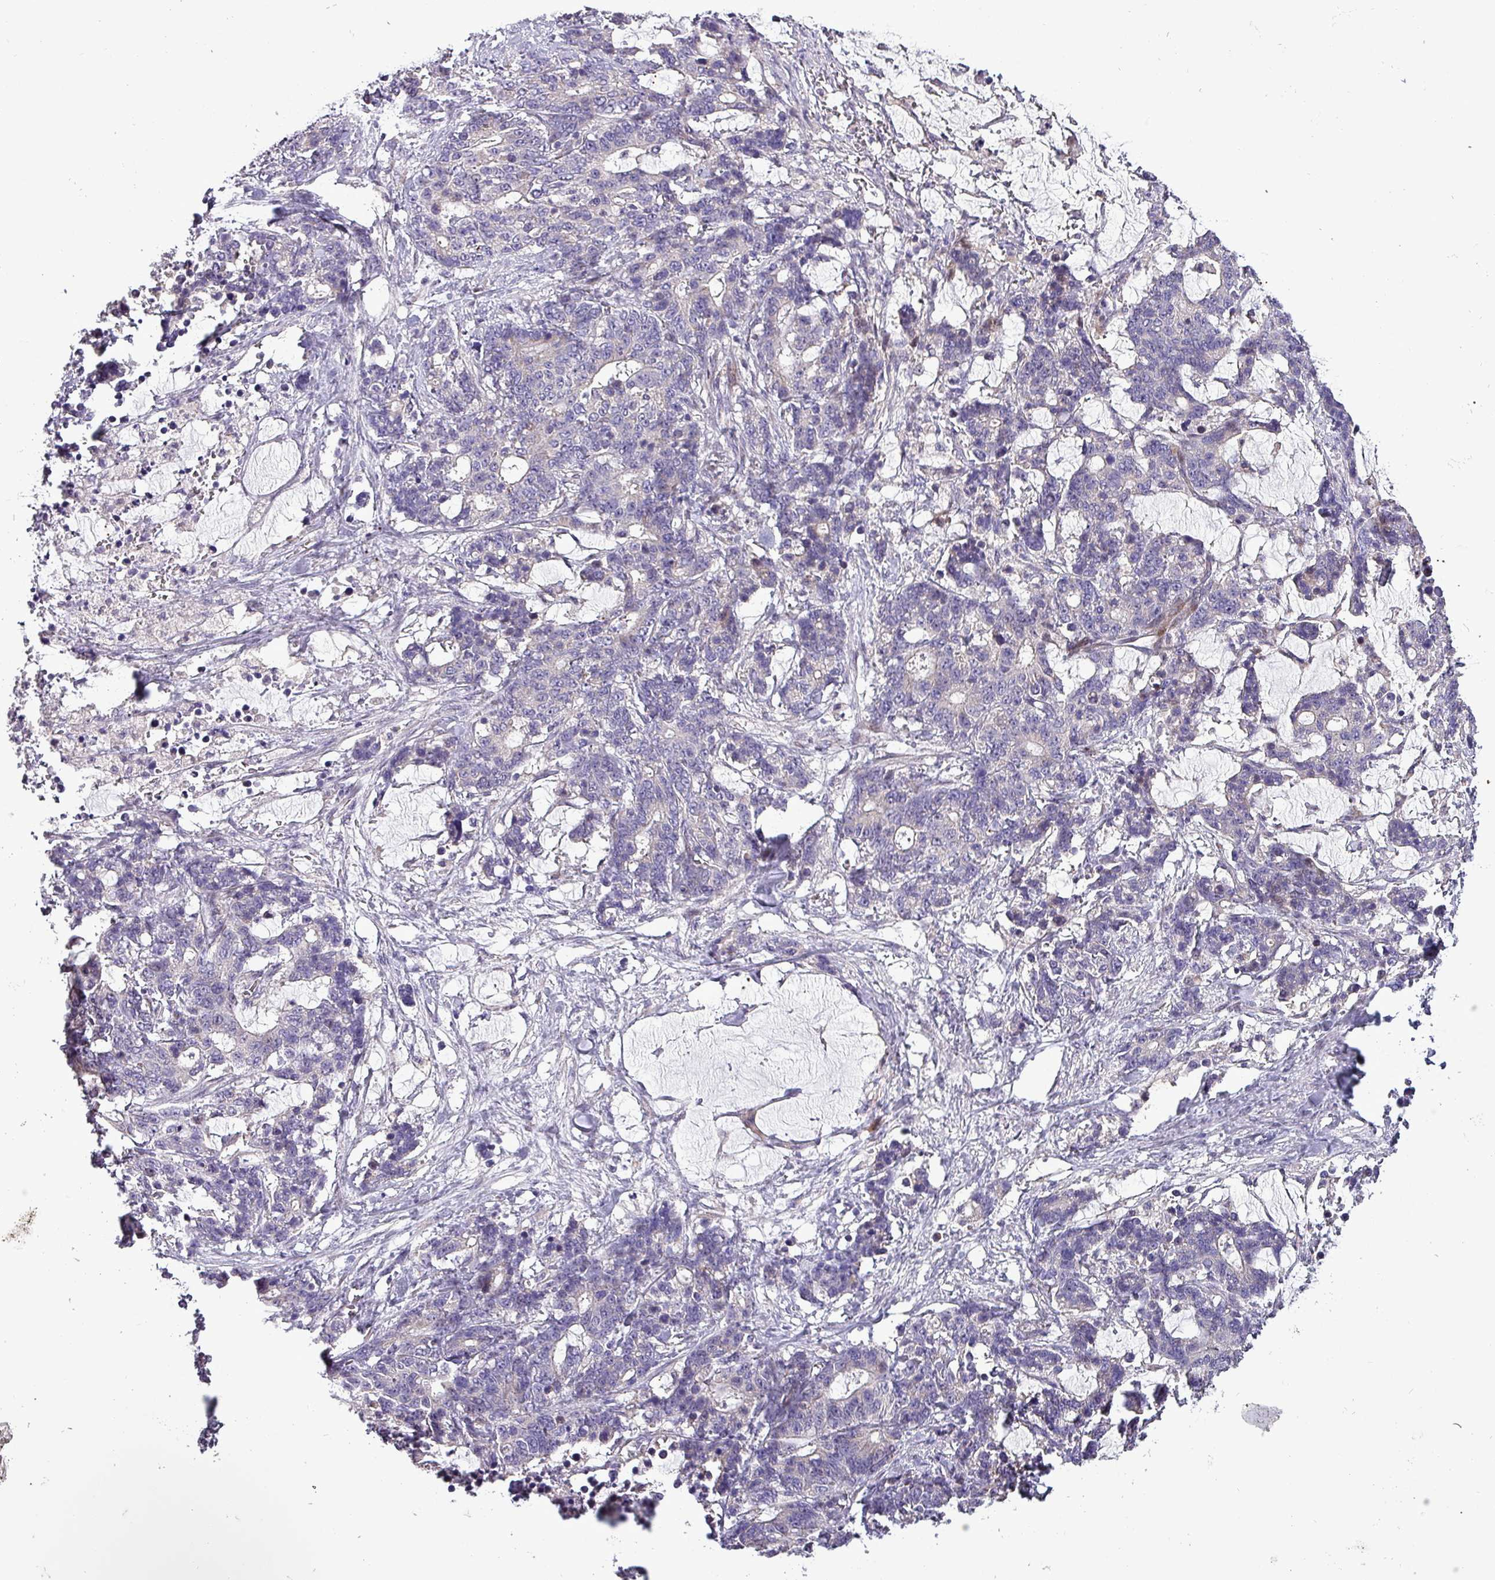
{"staining": {"intensity": "negative", "quantity": "none", "location": "none"}, "tissue": "stomach cancer", "cell_type": "Tumor cells", "image_type": "cancer", "snomed": [{"axis": "morphology", "description": "Normal tissue, NOS"}, {"axis": "morphology", "description": "Adenocarcinoma, NOS"}, {"axis": "topography", "description": "Stomach"}], "caption": "A micrograph of human stomach cancer (adenocarcinoma) is negative for staining in tumor cells.", "gene": "GRAPL", "patient": {"sex": "female", "age": 64}}